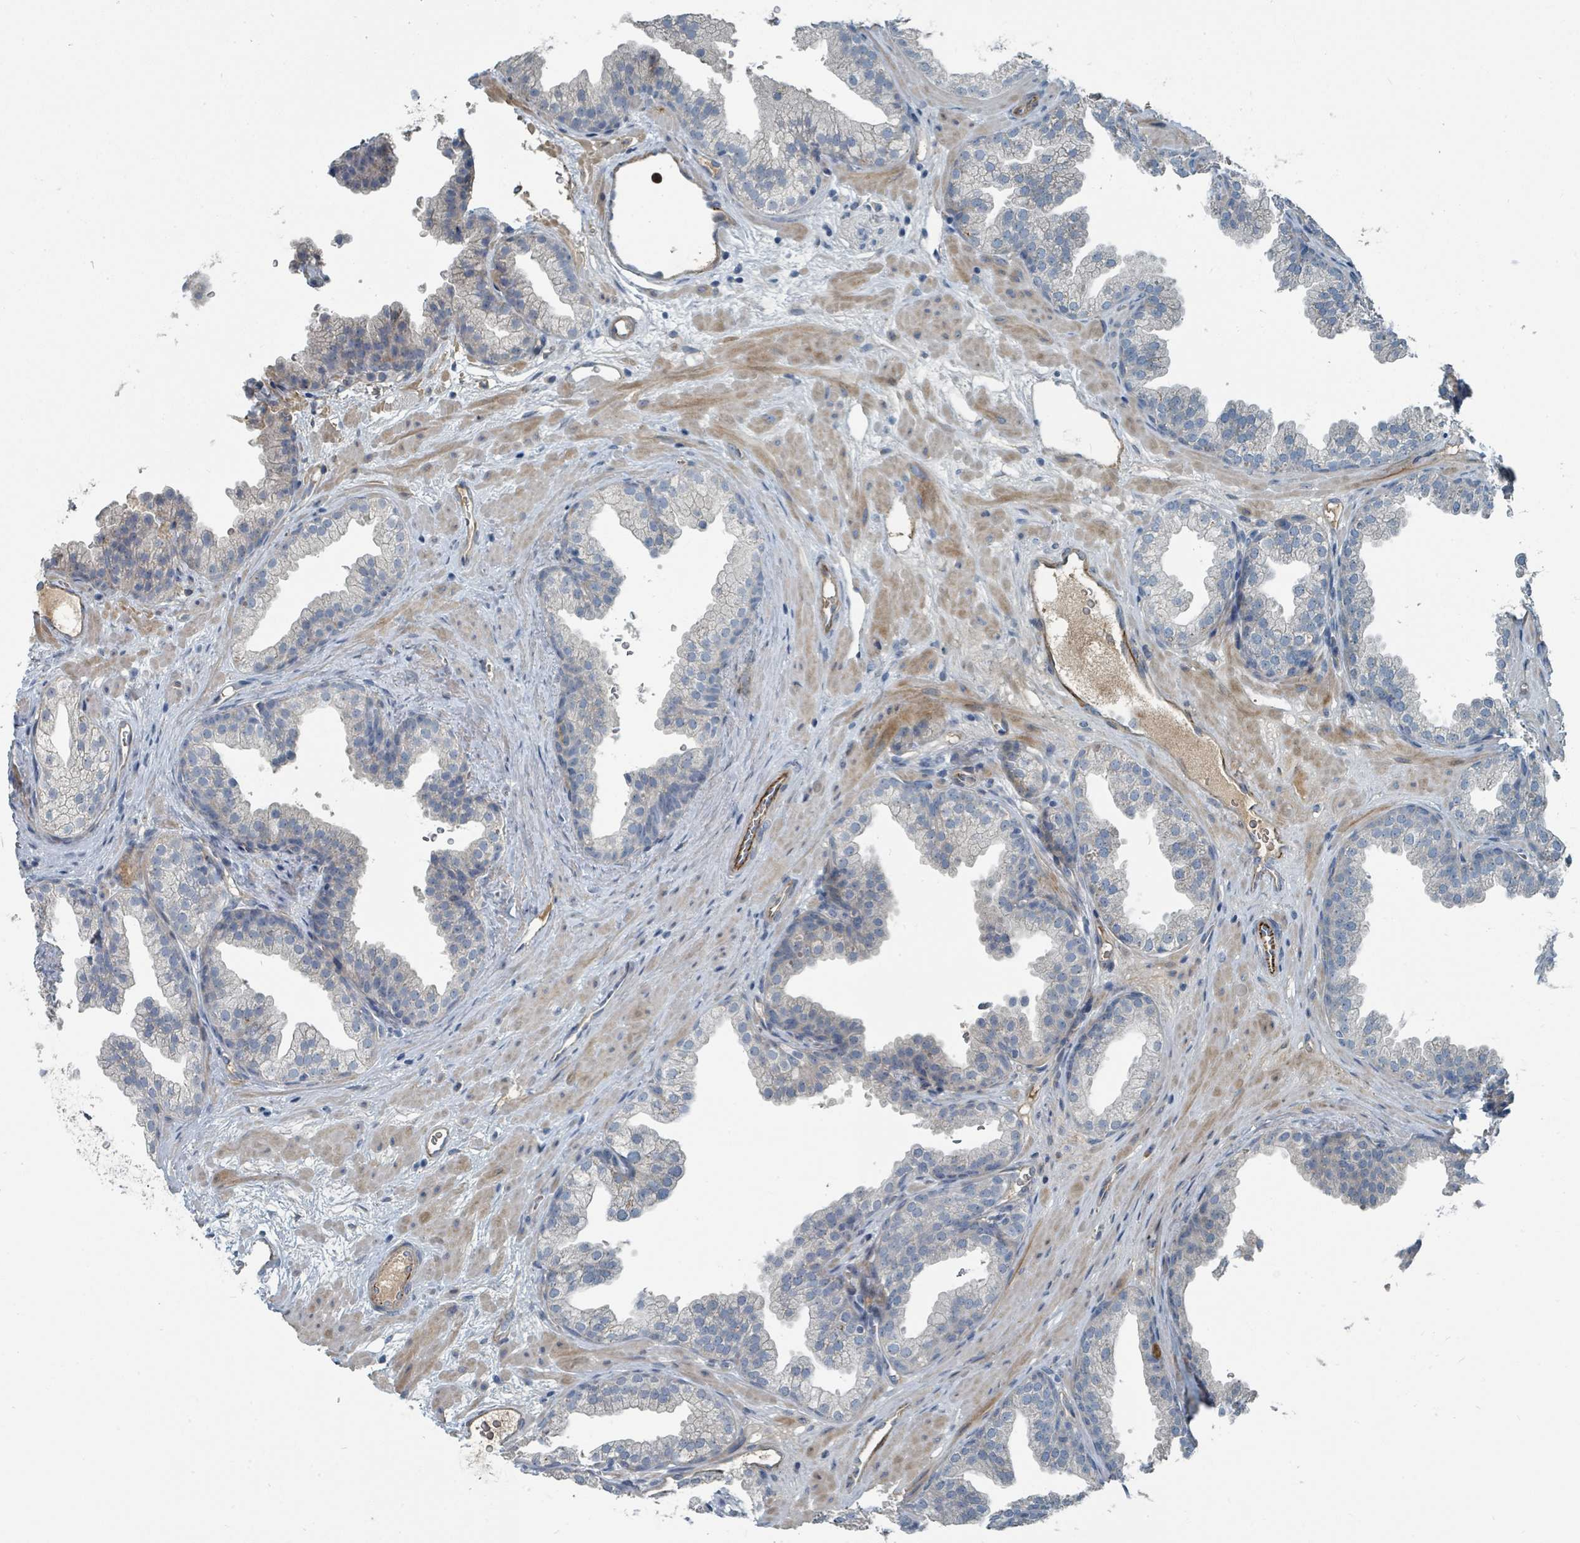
{"staining": {"intensity": "negative", "quantity": "none", "location": "none"}, "tissue": "prostate", "cell_type": "Glandular cells", "image_type": "normal", "snomed": [{"axis": "morphology", "description": "Normal tissue, NOS"}, {"axis": "topography", "description": "Prostate"}], "caption": "High power microscopy histopathology image of an IHC micrograph of unremarkable prostate, revealing no significant positivity in glandular cells. The staining is performed using DAB brown chromogen with nuclei counter-stained in using hematoxylin.", "gene": "SLC44A5", "patient": {"sex": "male", "age": 37}}